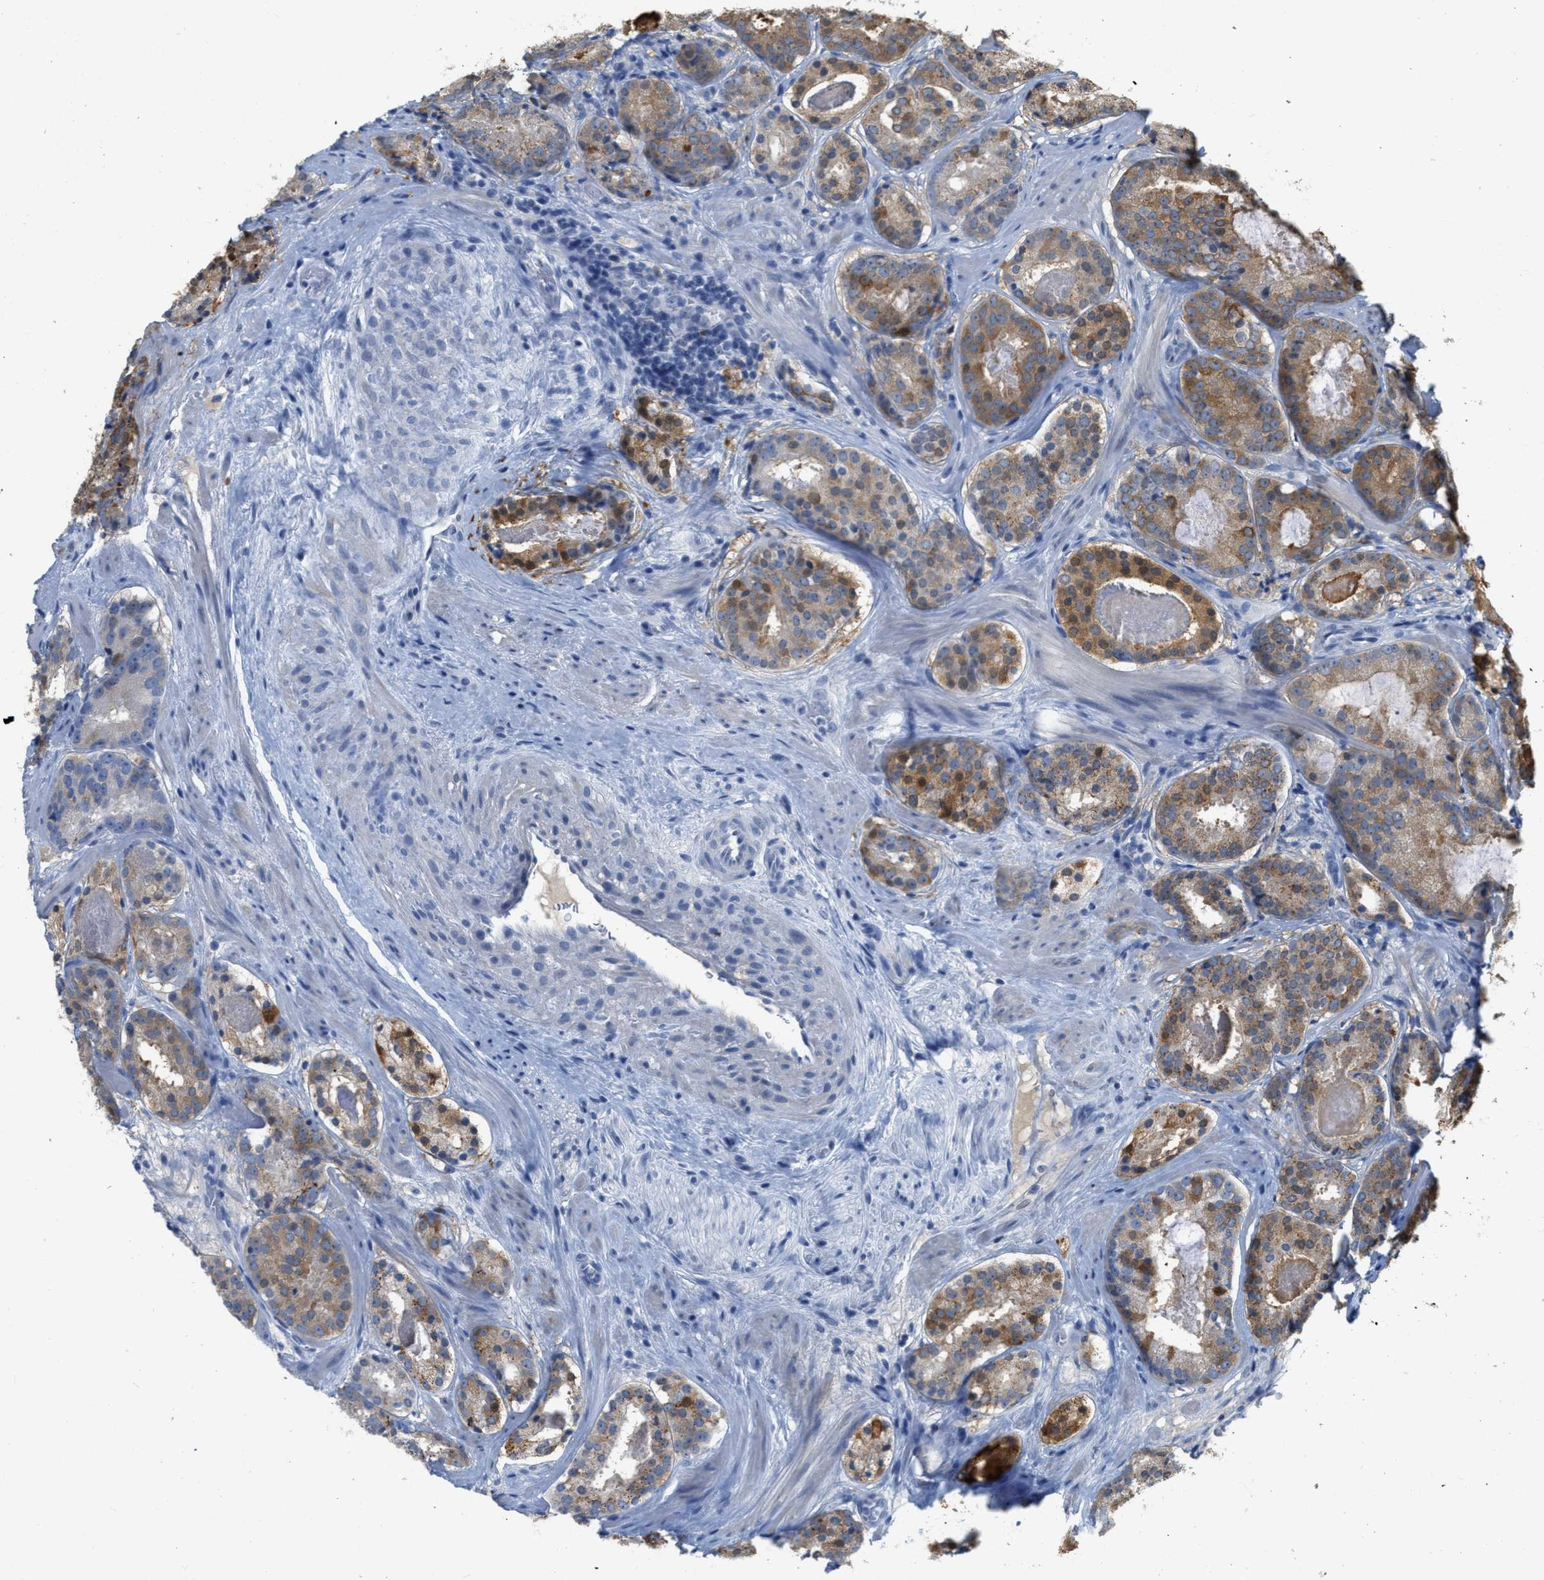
{"staining": {"intensity": "moderate", "quantity": ">75%", "location": "cytoplasmic/membranous"}, "tissue": "prostate cancer", "cell_type": "Tumor cells", "image_type": "cancer", "snomed": [{"axis": "morphology", "description": "Adenocarcinoma, Low grade"}, {"axis": "topography", "description": "Prostate"}], "caption": "Tumor cells display medium levels of moderate cytoplasmic/membranous positivity in approximately >75% of cells in human prostate adenocarcinoma (low-grade). (Brightfield microscopy of DAB IHC at high magnification).", "gene": "CRYM", "patient": {"sex": "male", "age": 69}}